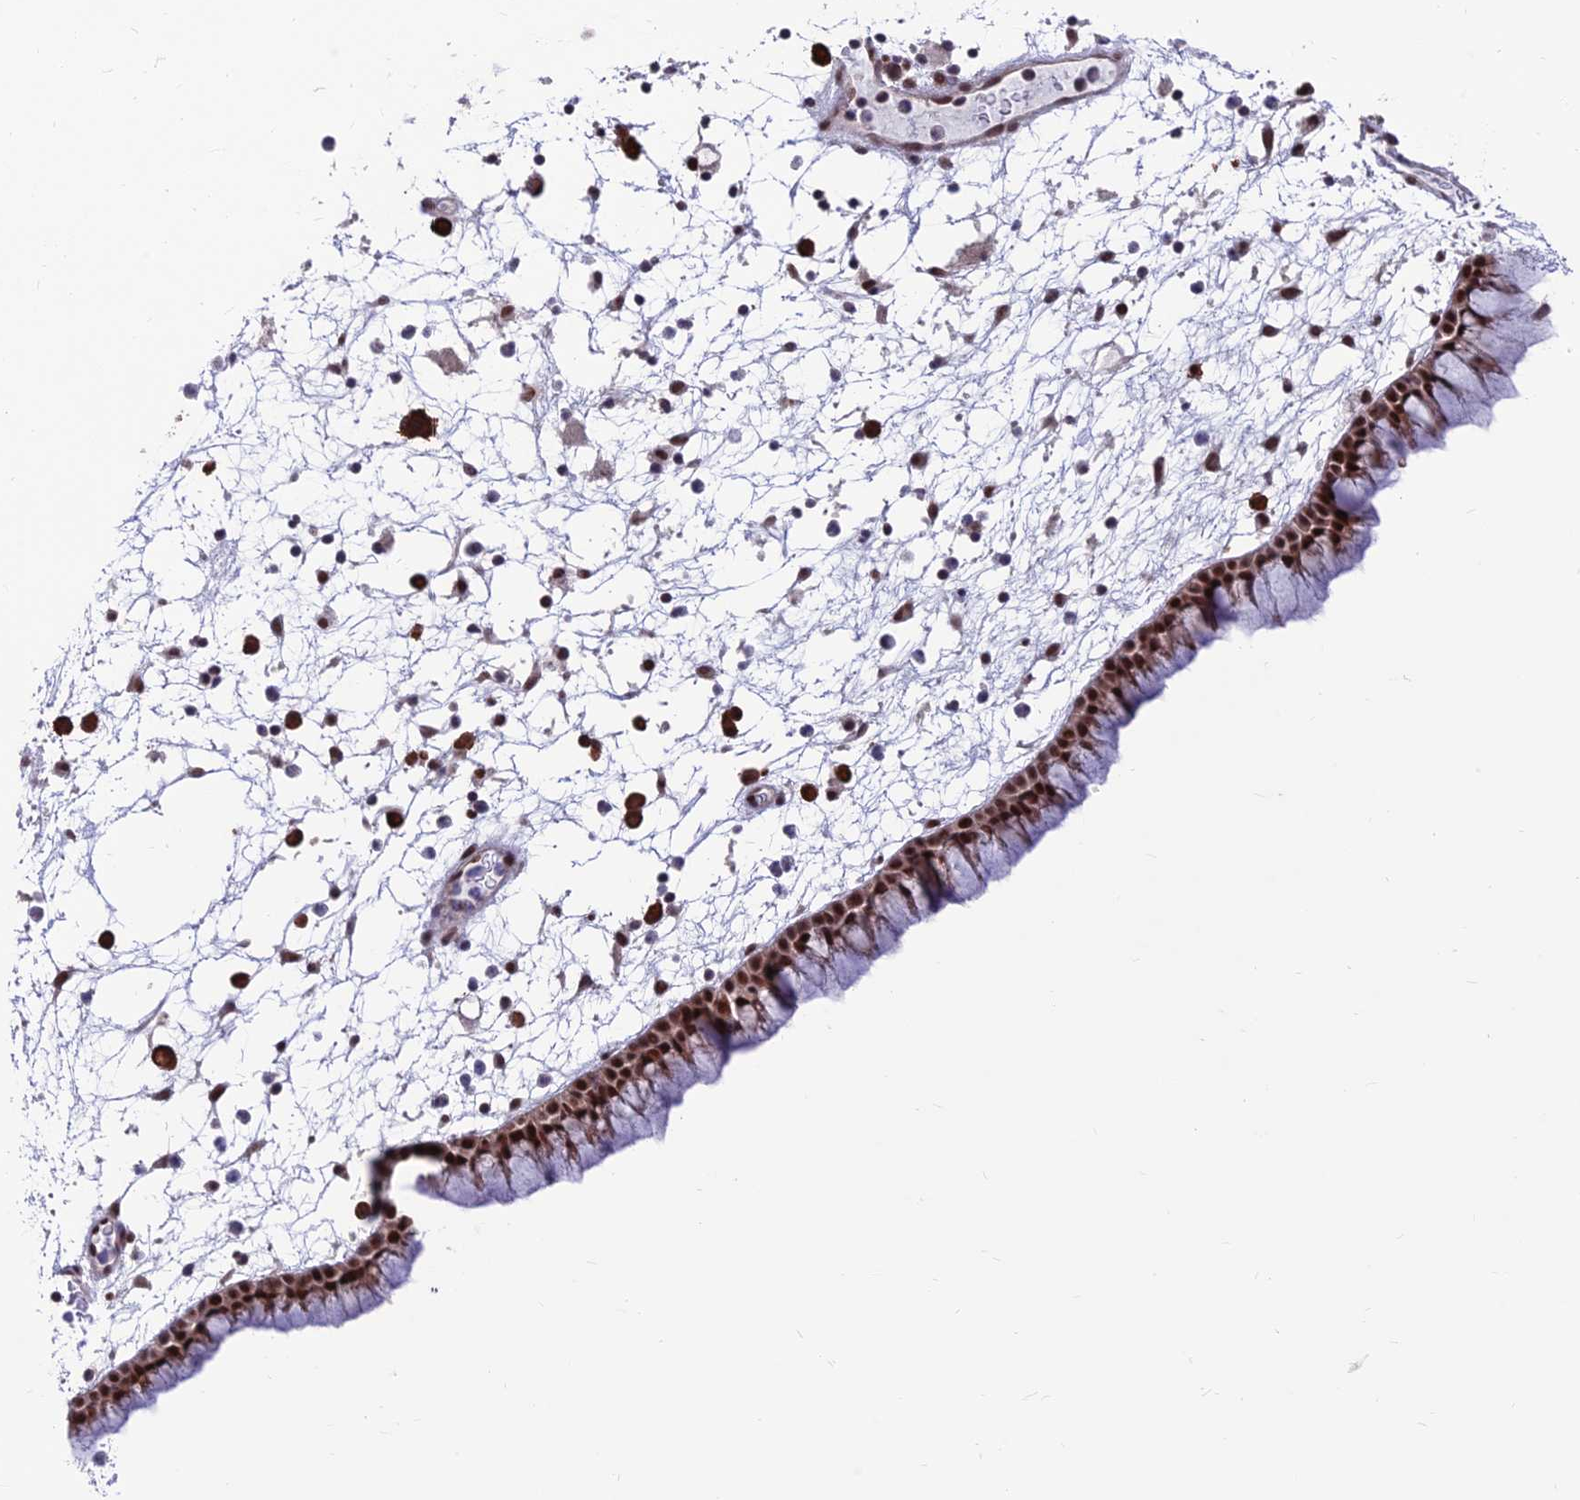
{"staining": {"intensity": "strong", "quantity": ">75%", "location": "nuclear"}, "tissue": "nasopharynx", "cell_type": "Respiratory epithelial cells", "image_type": "normal", "snomed": [{"axis": "morphology", "description": "Normal tissue, NOS"}, {"axis": "morphology", "description": "Inflammation, NOS"}, {"axis": "morphology", "description": "Malignant melanoma, Metastatic site"}, {"axis": "topography", "description": "Nasopharynx"}], "caption": "The image exhibits immunohistochemical staining of benign nasopharynx. There is strong nuclear positivity is seen in about >75% of respiratory epithelial cells.", "gene": "KIAA1191", "patient": {"sex": "male", "age": 70}}